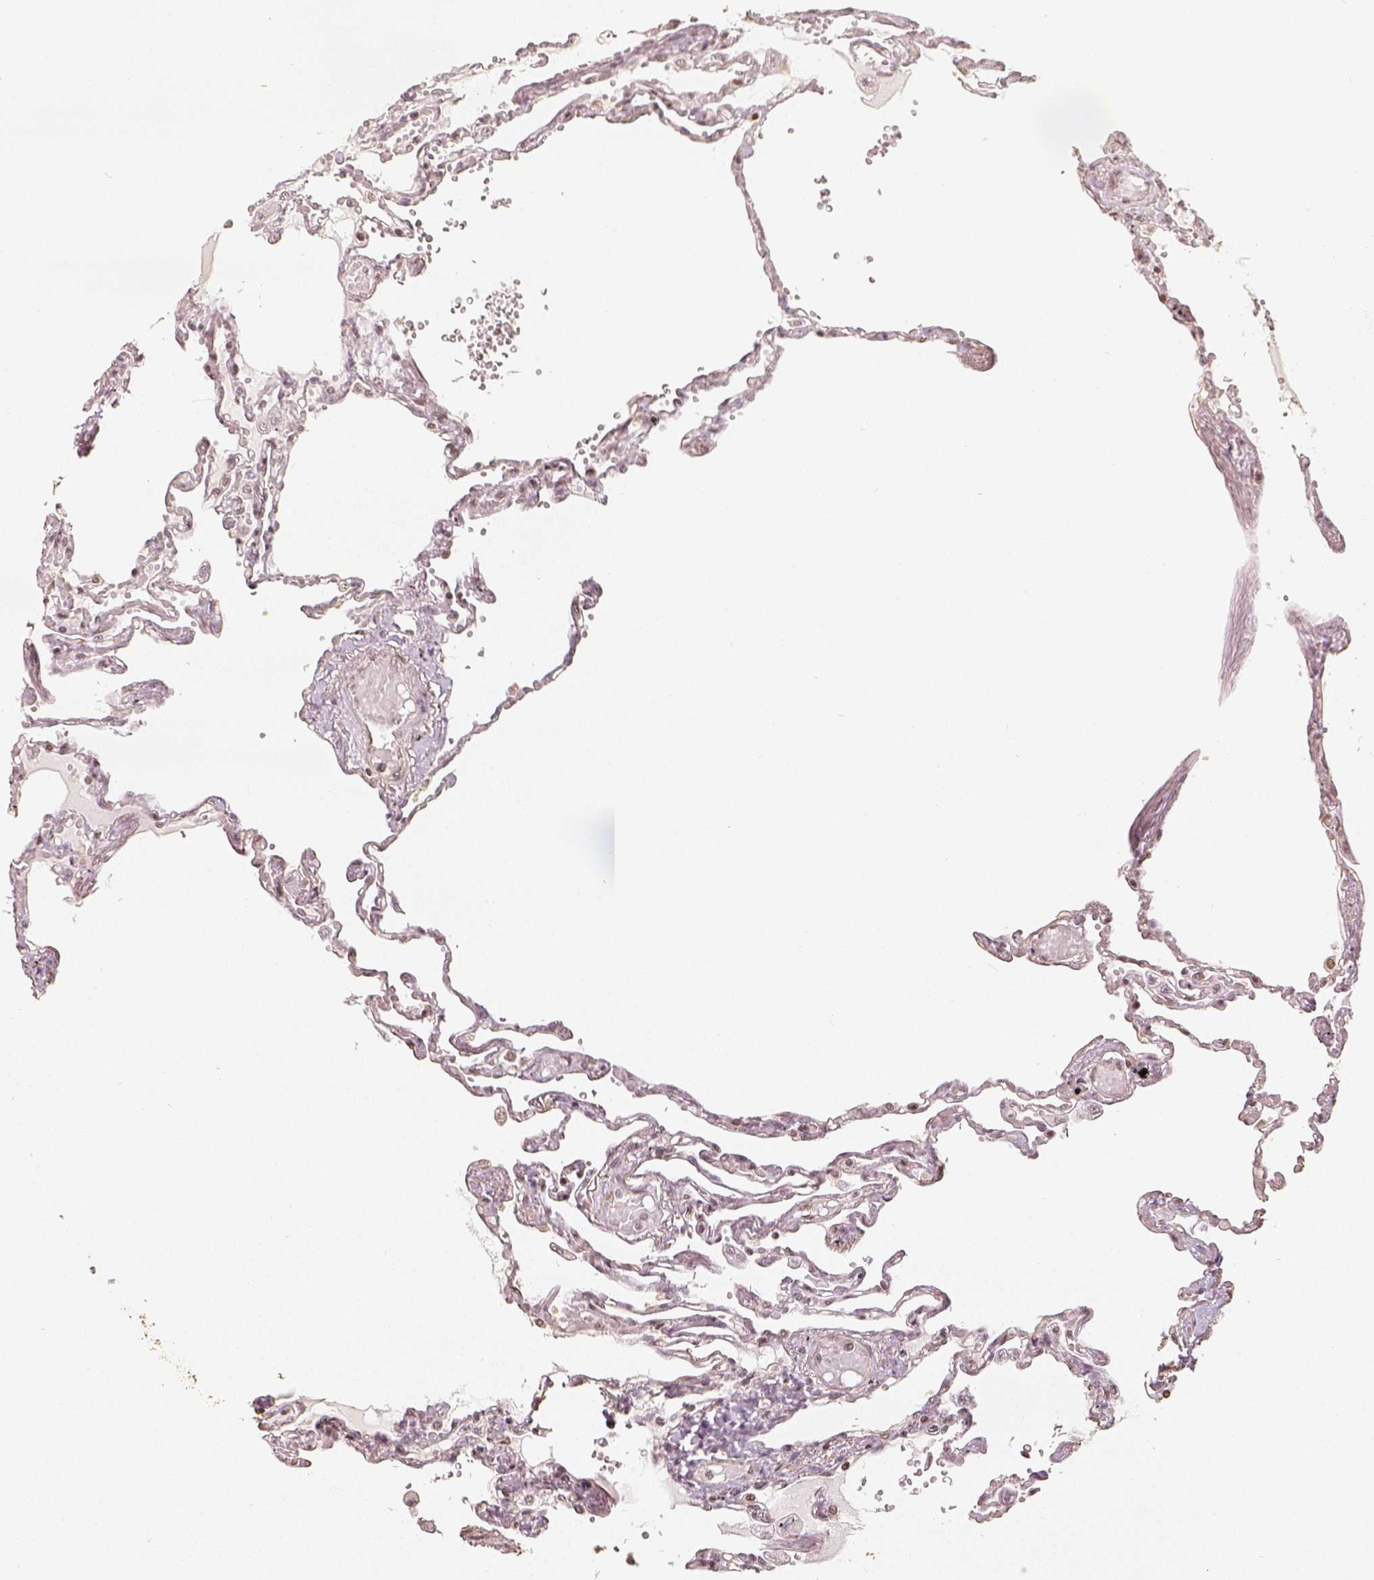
{"staining": {"intensity": "moderate", "quantity": ">75%", "location": "nuclear"}, "tissue": "lung", "cell_type": "Alveolar cells", "image_type": "normal", "snomed": [{"axis": "morphology", "description": "Normal tissue, NOS"}, {"axis": "morphology", "description": "Adenocarcinoma, NOS"}, {"axis": "topography", "description": "Cartilage tissue"}, {"axis": "topography", "description": "Lung"}], "caption": "Alveolar cells demonstrate medium levels of moderate nuclear staining in approximately >75% of cells in benign lung. The protein of interest is stained brown, and the nuclei are stained in blue (DAB IHC with brightfield microscopy, high magnification).", "gene": "HDAC1", "patient": {"sex": "female", "age": 67}}